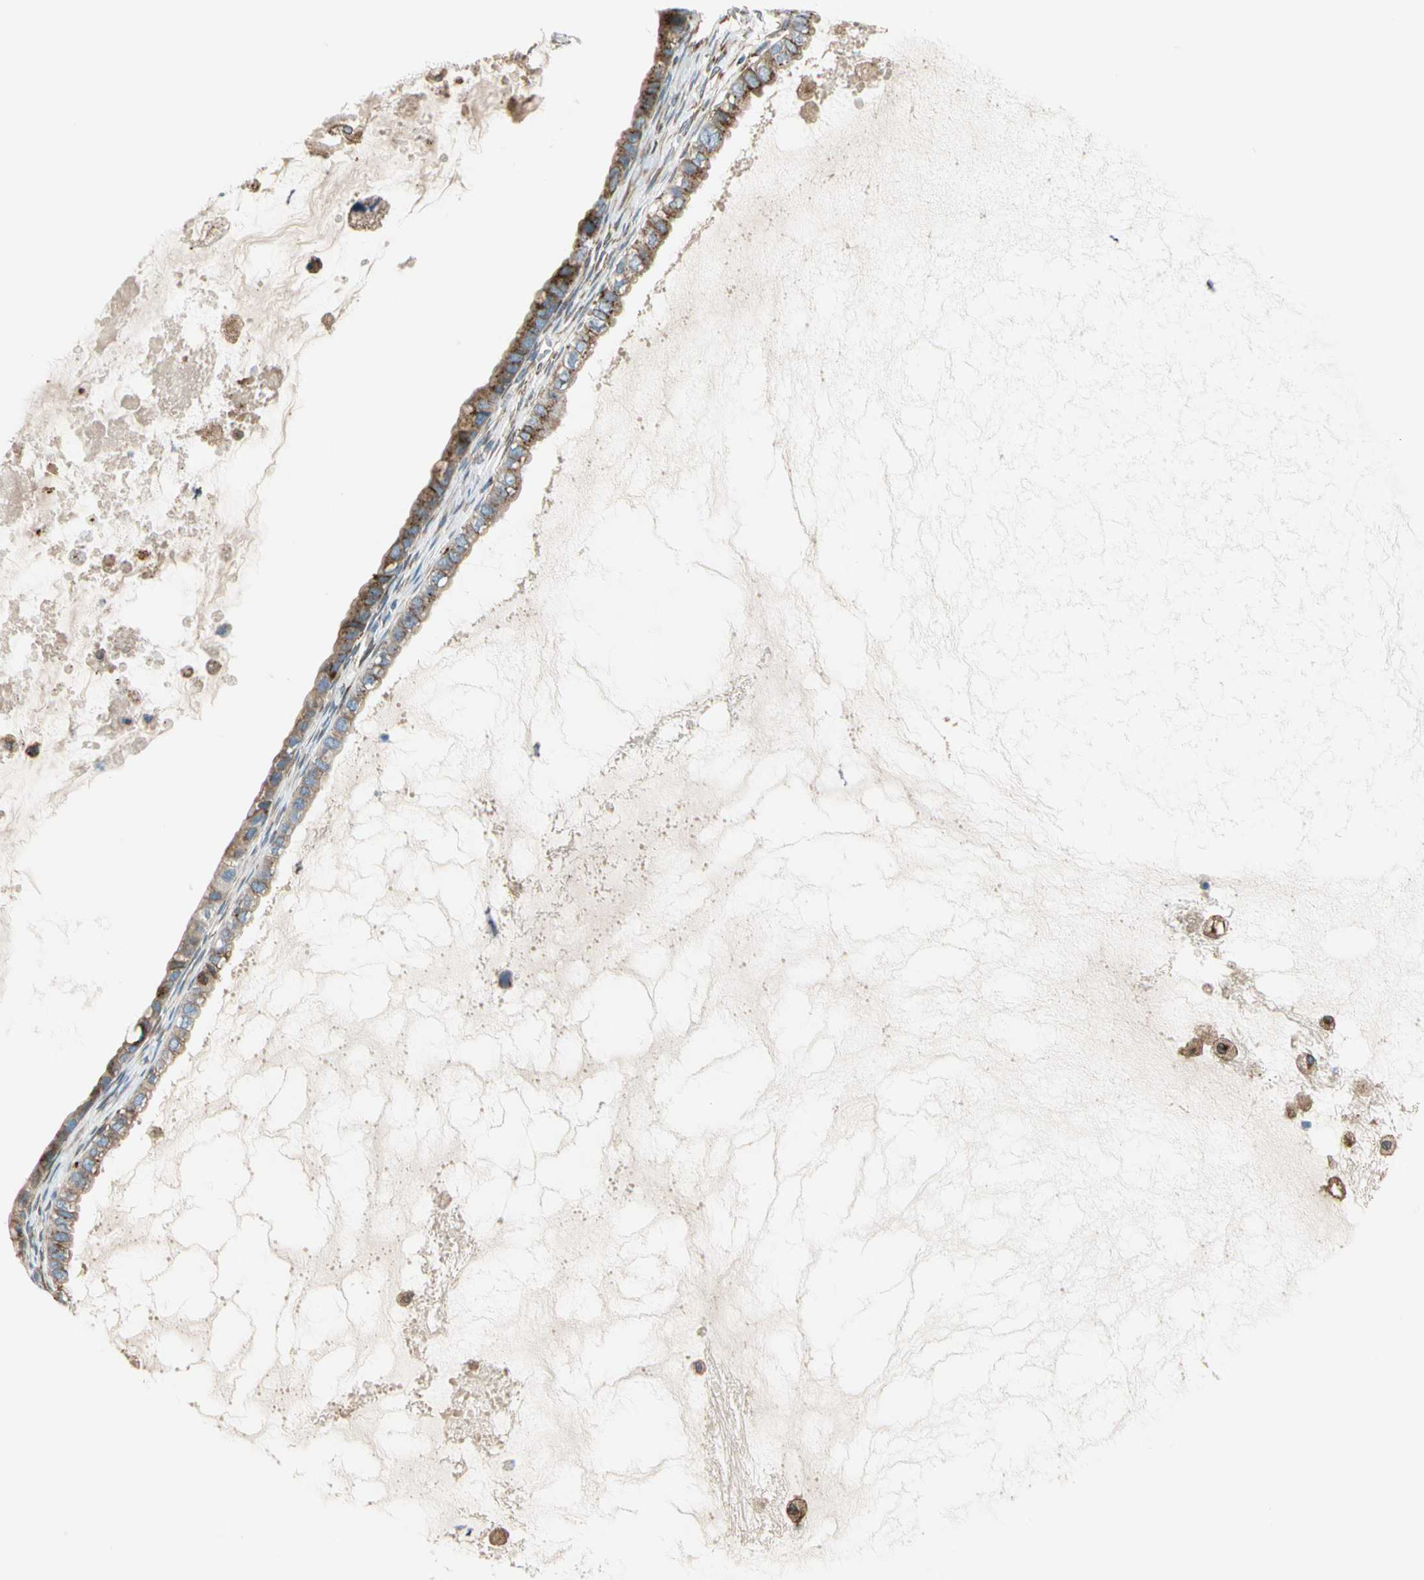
{"staining": {"intensity": "moderate", "quantity": ">75%", "location": "cytoplasmic/membranous"}, "tissue": "ovarian cancer", "cell_type": "Tumor cells", "image_type": "cancer", "snomed": [{"axis": "morphology", "description": "Cystadenocarcinoma, mucinous, NOS"}, {"axis": "topography", "description": "Ovary"}], "caption": "Protein staining of mucinous cystadenocarcinoma (ovarian) tissue displays moderate cytoplasmic/membranous staining in approximately >75% of tumor cells.", "gene": "NUCB1", "patient": {"sex": "female", "age": 80}}